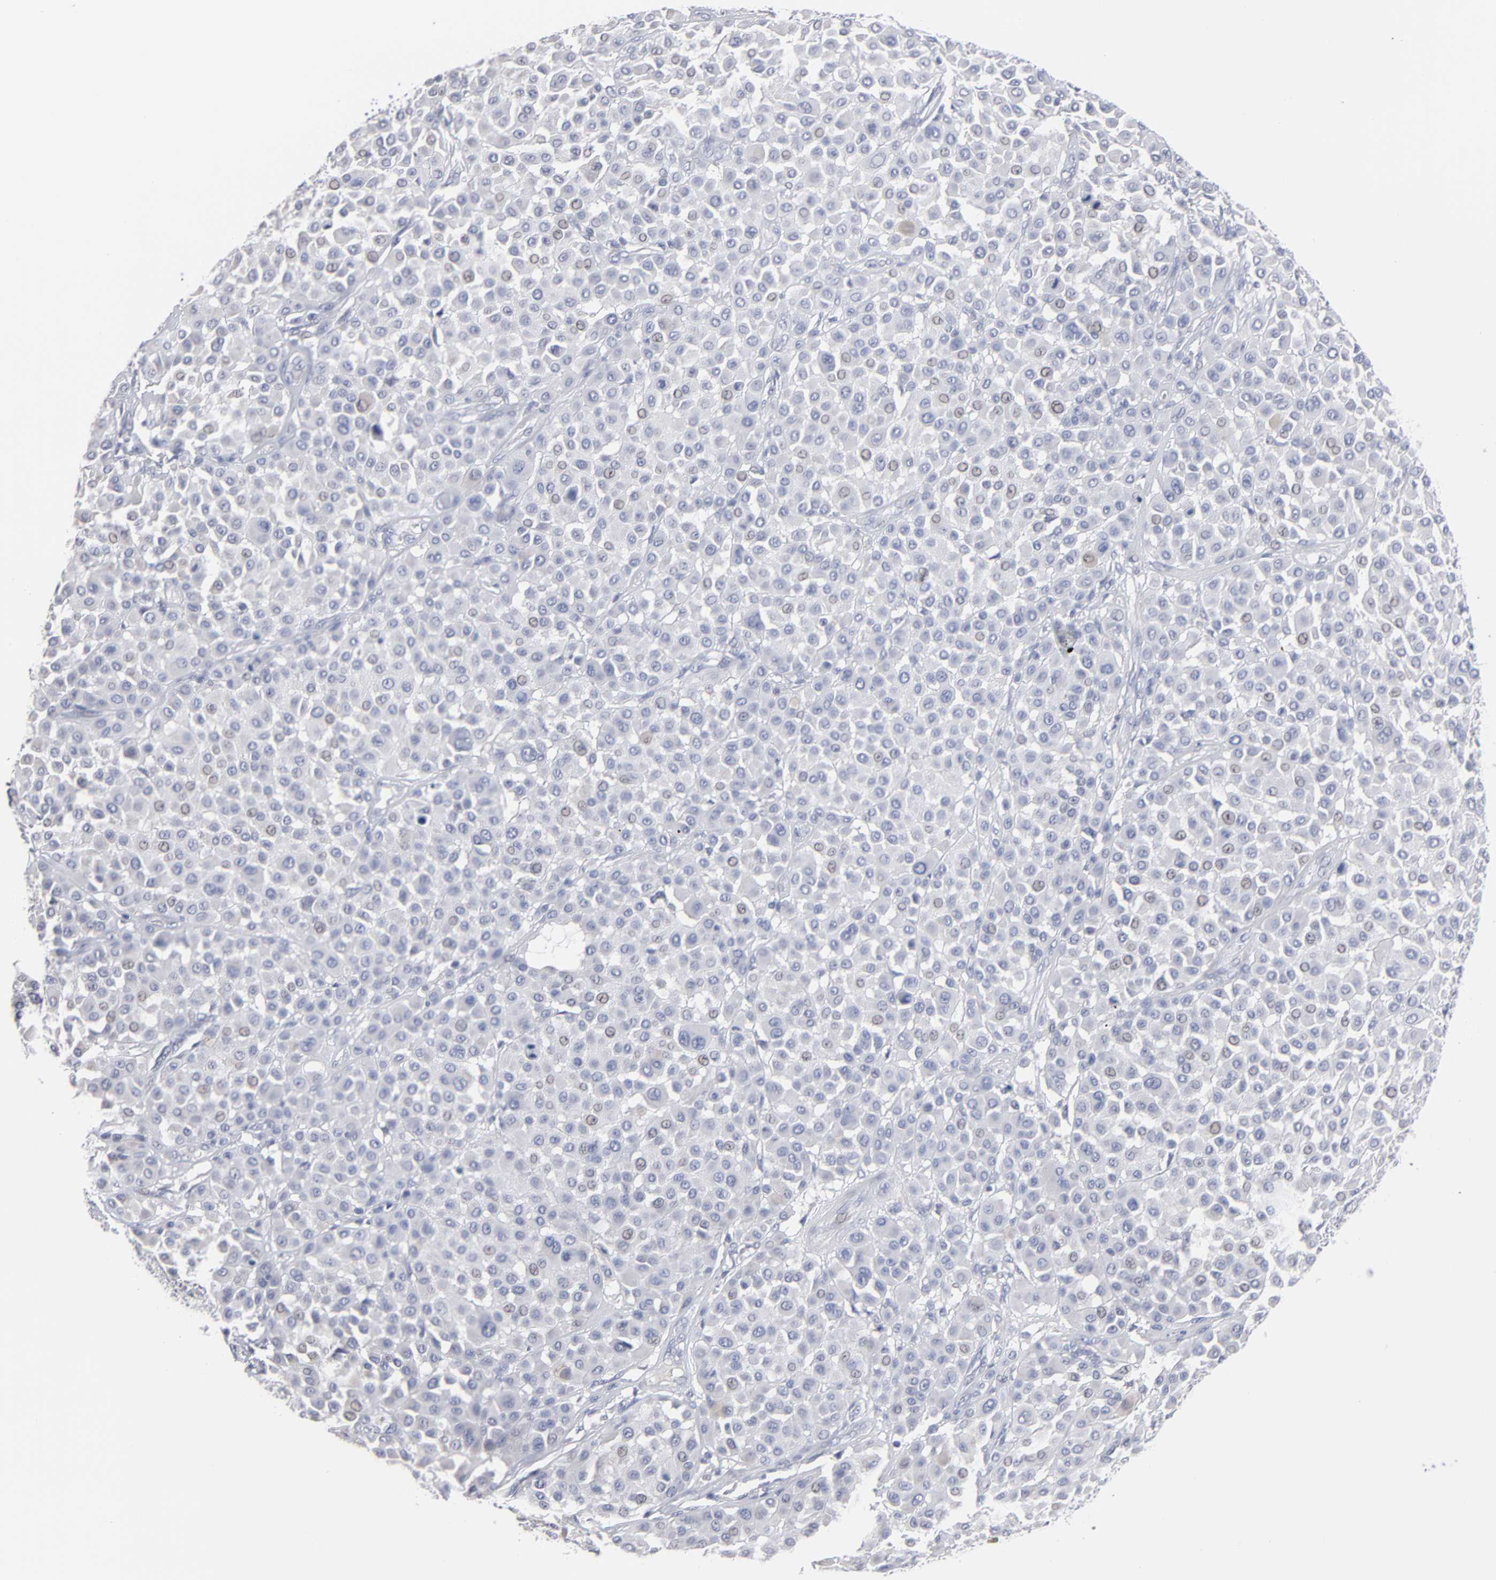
{"staining": {"intensity": "negative", "quantity": "none", "location": "none"}, "tissue": "melanoma", "cell_type": "Tumor cells", "image_type": "cancer", "snomed": [{"axis": "morphology", "description": "Malignant melanoma, Metastatic site"}, {"axis": "topography", "description": "Soft tissue"}], "caption": "IHC image of human melanoma stained for a protein (brown), which shows no expression in tumor cells.", "gene": "RPH3A", "patient": {"sex": "male", "age": 41}}